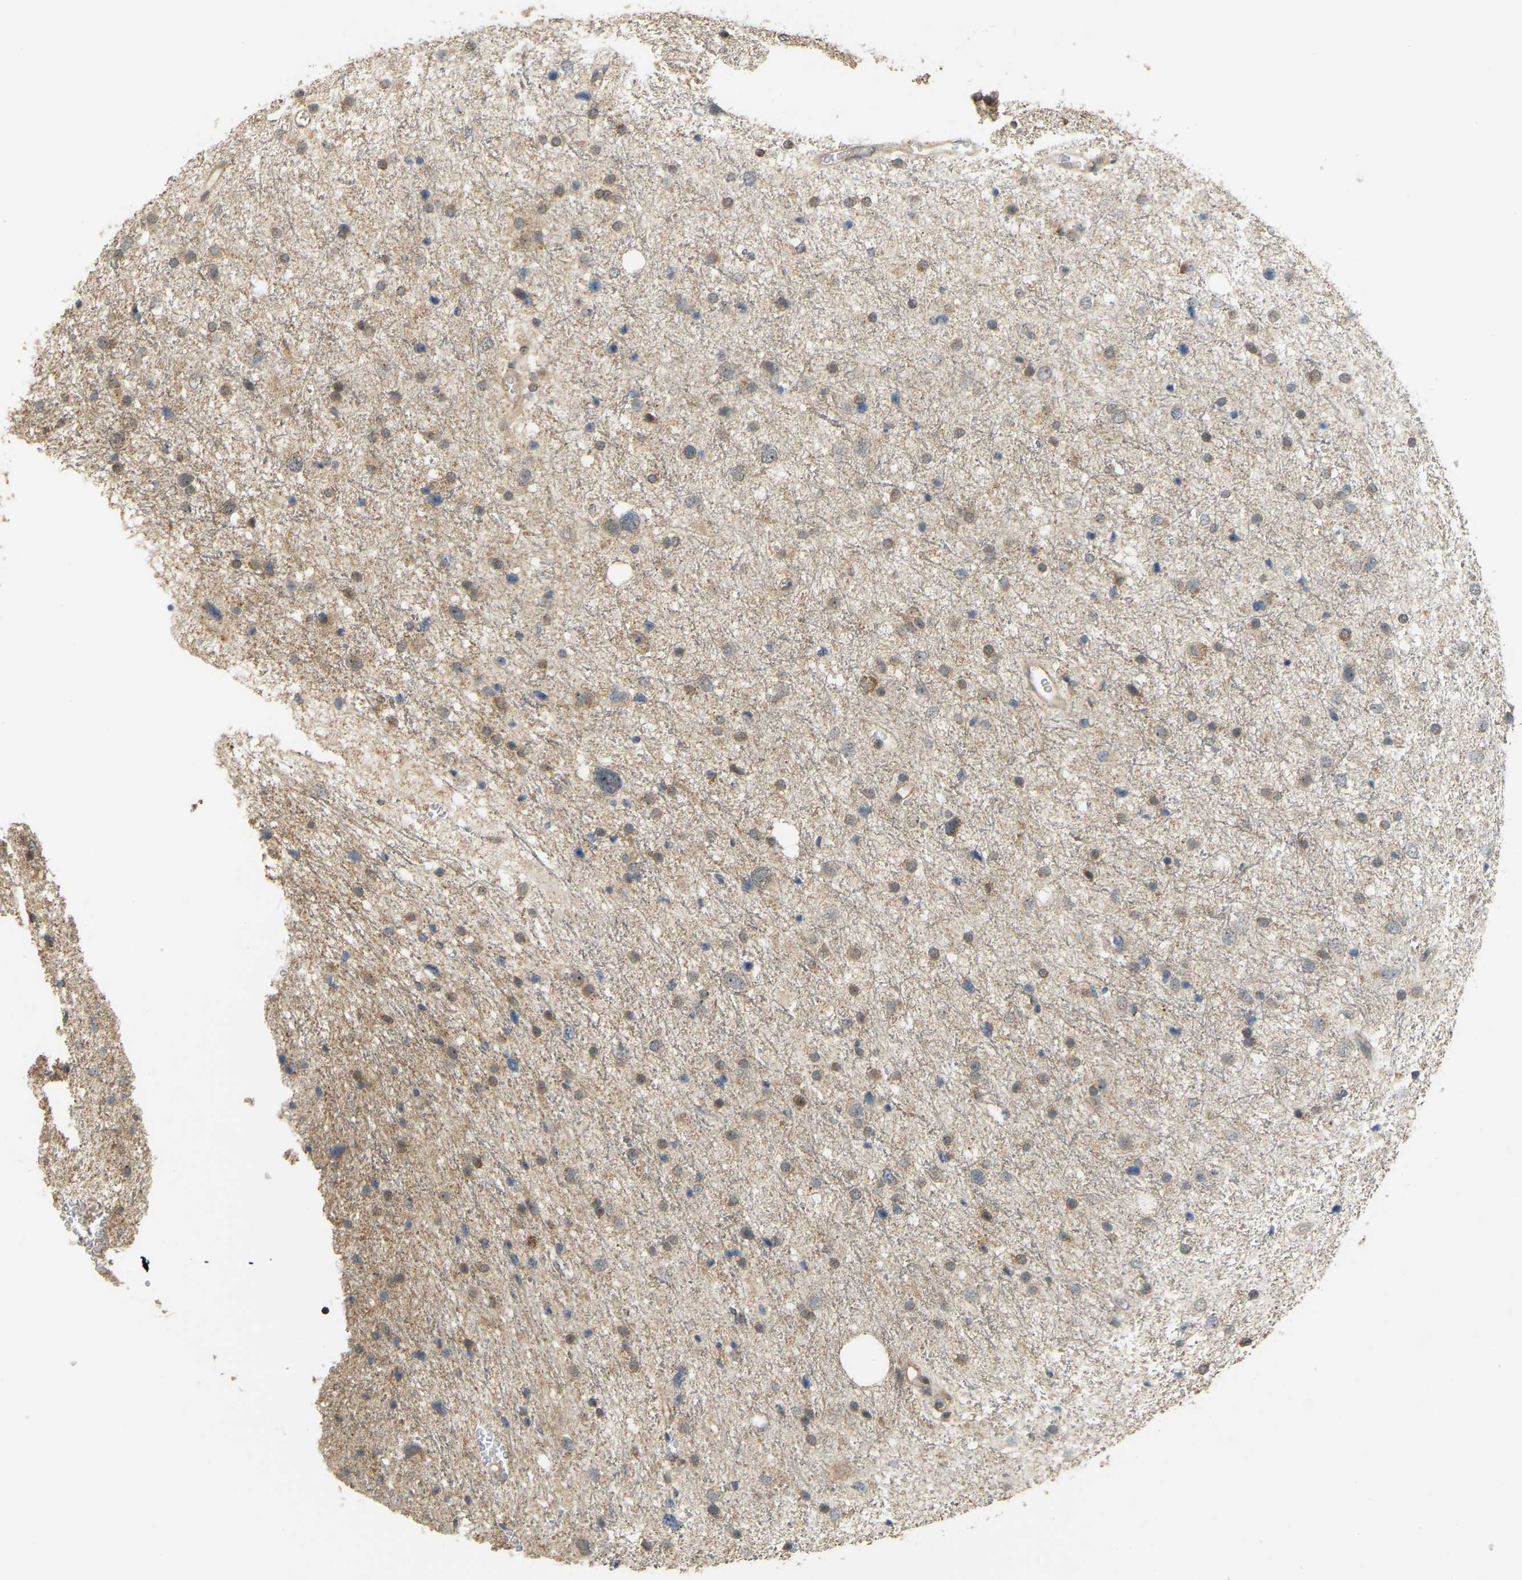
{"staining": {"intensity": "moderate", "quantity": "25%-75%", "location": "cytoplasmic/membranous"}, "tissue": "glioma", "cell_type": "Tumor cells", "image_type": "cancer", "snomed": [{"axis": "morphology", "description": "Glioma, malignant, Low grade"}, {"axis": "topography", "description": "Brain"}], "caption": "Malignant low-grade glioma stained with DAB (3,3'-diaminobenzidine) immunohistochemistry displays medium levels of moderate cytoplasmic/membranous expression in approximately 25%-75% of tumor cells. The staining was performed using DAB (3,3'-diaminobenzidine), with brown indicating positive protein expression. Nuclei are stained blue with hematoxylin.", "gene": "BRF2", "patient": {"sex": "female", "age": 37}}